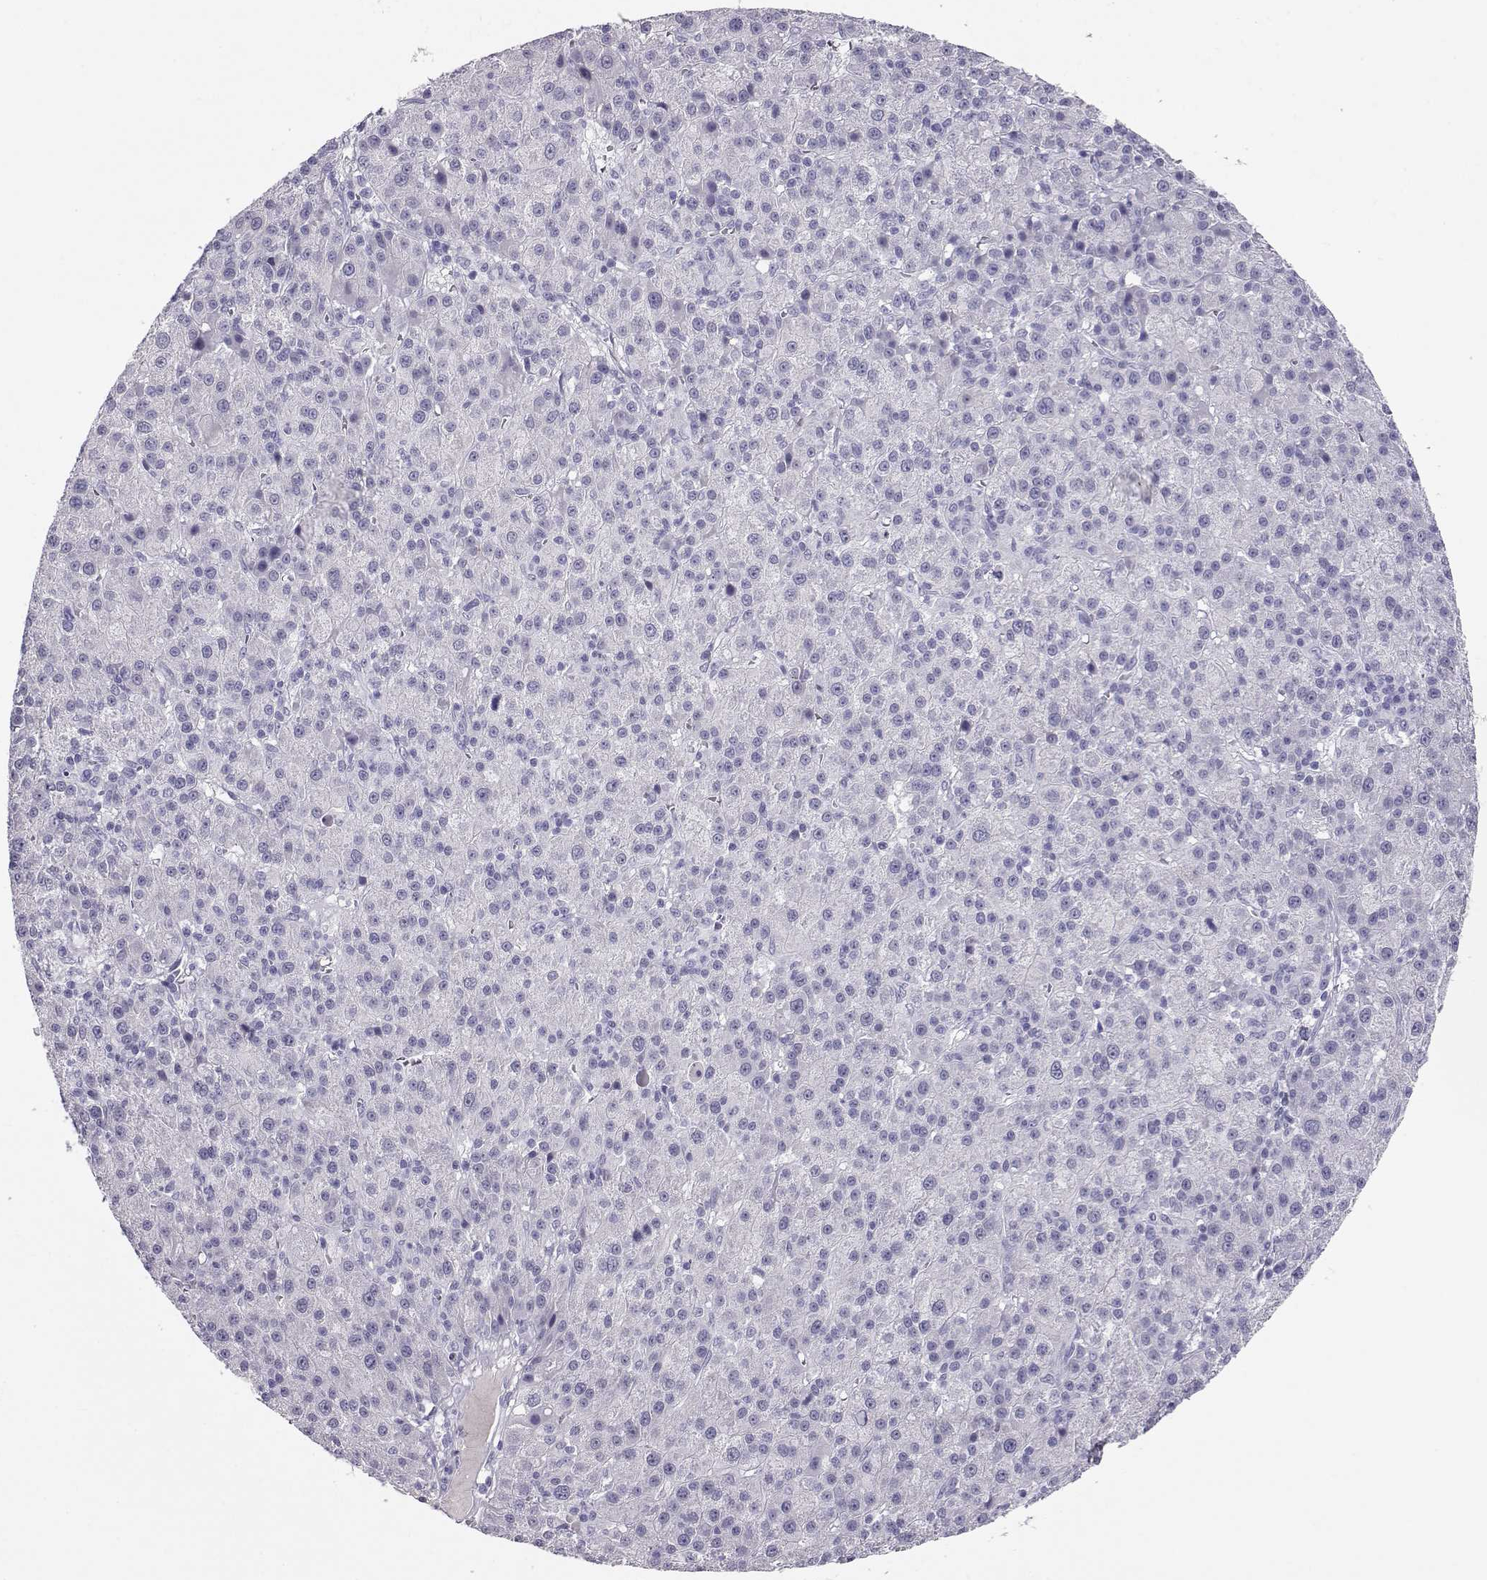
{"staining": {"intensity": "negative", "quantity": "none", "location": "none"}, "tissue": "liver cancer", "cell_type": "Tumor cells", "image_type": "cancer", "snomed": [{"axis": "morphology", "description": "Carcinoma, Hepatocellular, NOS"}, {"axis": "topography", "description": "Liver"}], "caption": "IHC photomicrograph of liver cancer stained for a protein (brown), which exhibits no positivity in tumor cells.", "gene": "GPR26", "patient": {"sex": "female", "age": 60}}